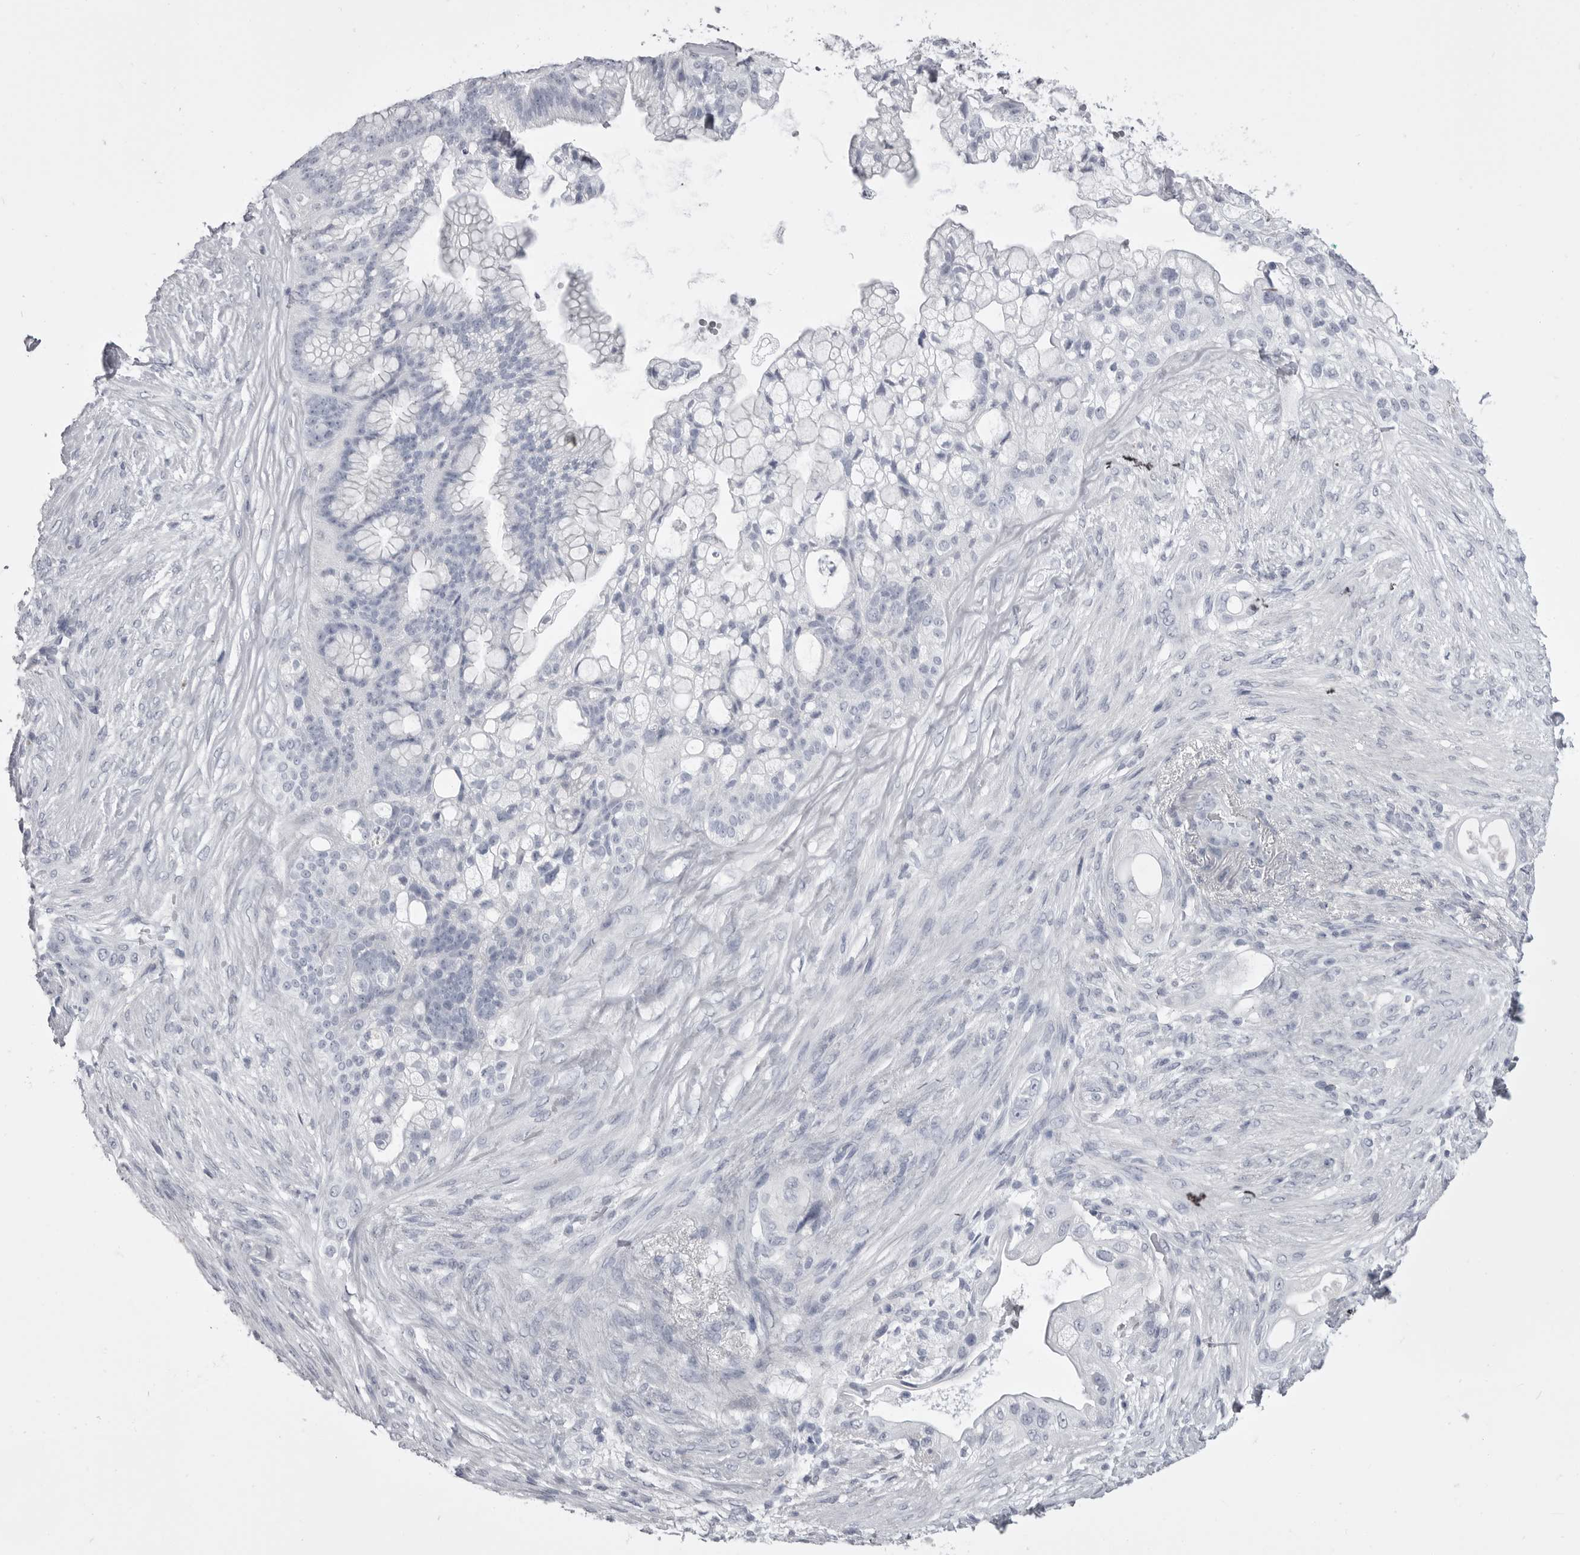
{"staining": {"intensity": "negative", "quantity": "none", "location": "none"}, "tissue": "pancreatic cancer", "cell_type": "Tumor cells", "image_type": "cancer", "snomed": [{"axis": "morphology", "description": "Adenocarcinoma, NOS"}, {"axis": "topography", "description": "Pancreas"}], "caption": "Tumor cells show no significant staining in adenocarcinoma (pancreatic).", "gene": "ANK2", "patient": {"sex": "male", "age": 53}}